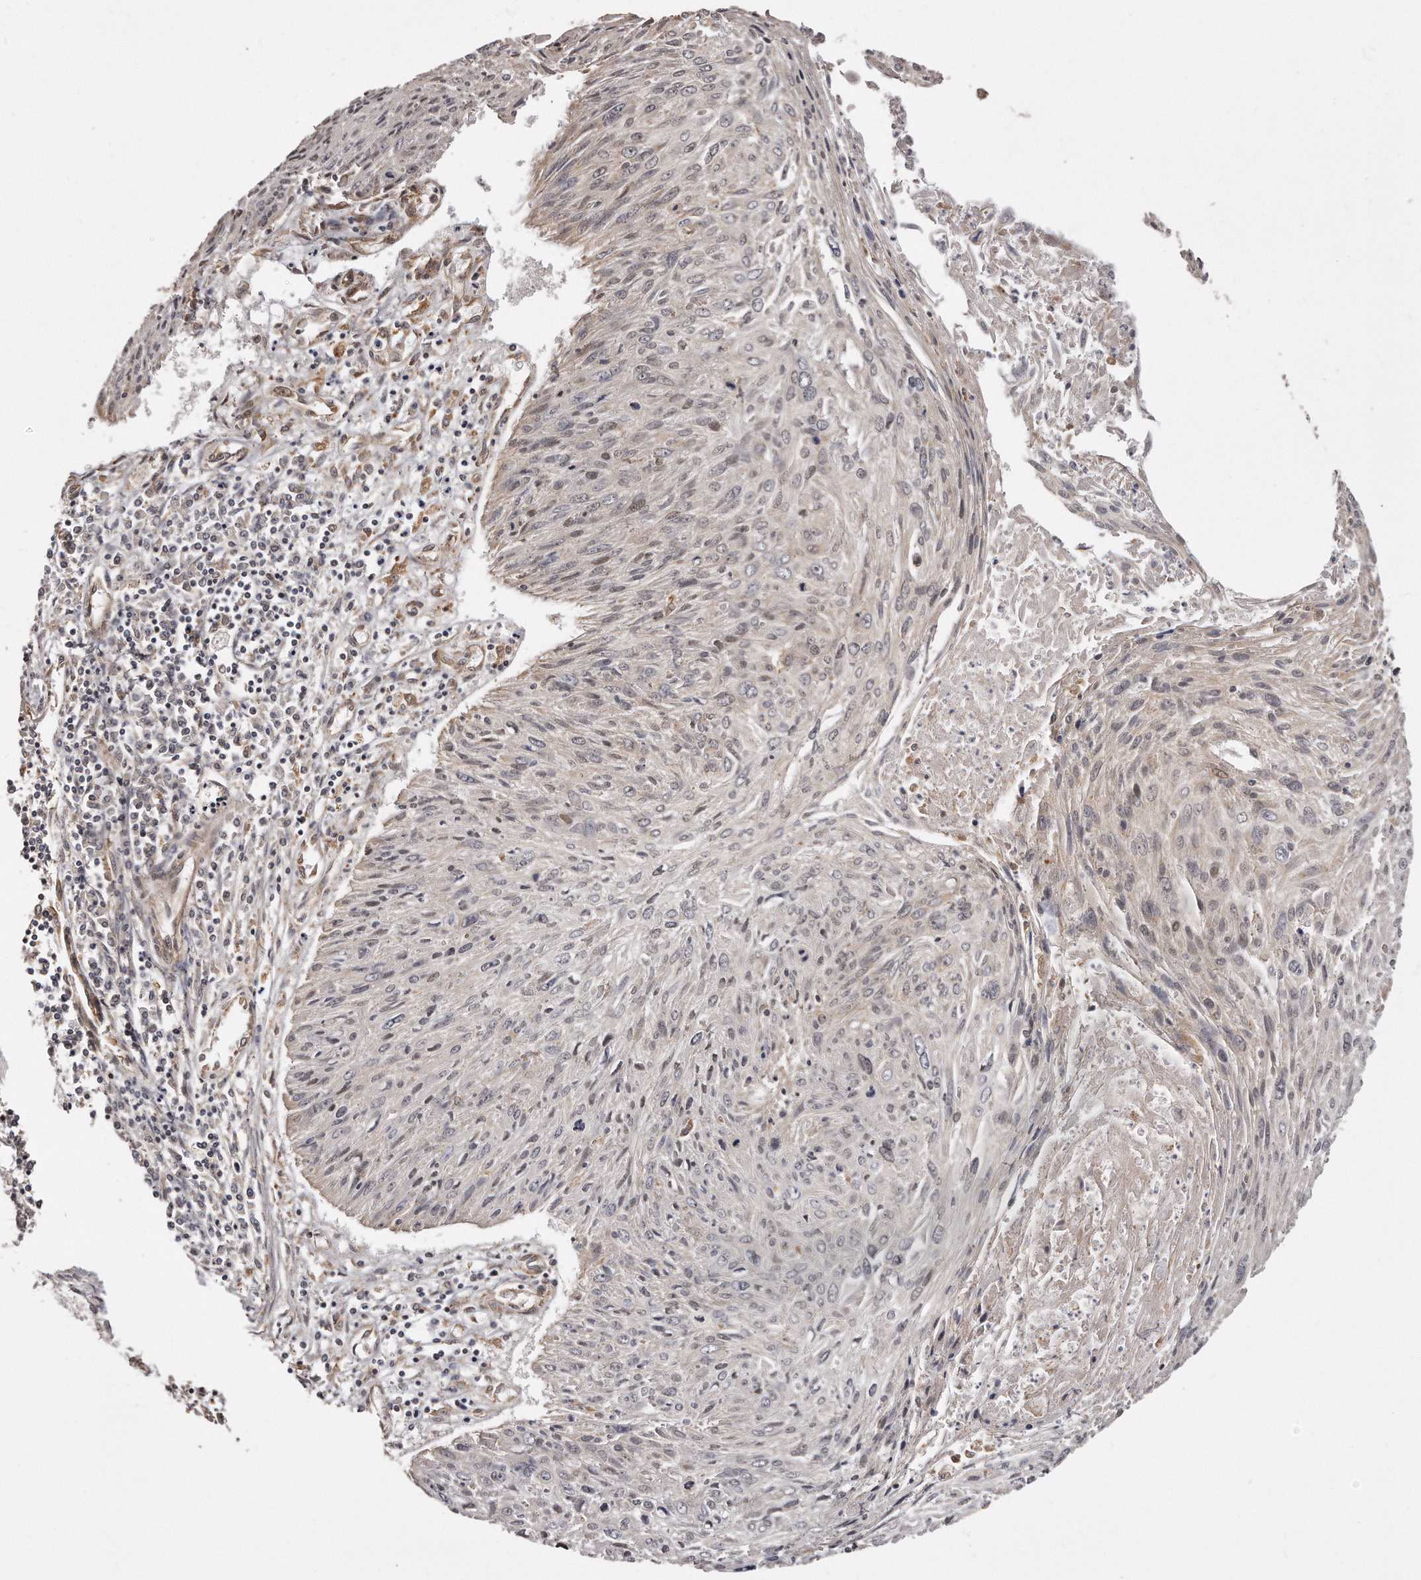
{"staining": {"intensity": "negative", "quantity": "none", "location": "none"}, "tissue": "cervical cancer", "cell_type": "Tumor cells", "image_type": "cancer", "snomed": [{"axis": "morphology", "description": "Squamous cell carcinoma, NOS"}, {"axis": "topography", "description": "Cervix"}], "caption": "Immunohistochemistry (IHC) photomicrograph of human cervical squamous cell carcinoma stained for a protein (brown), which exhibits no staining in tumor cells.", "gene": "TRAPPC14", "patient": {"sex": "female", "age": 51}}